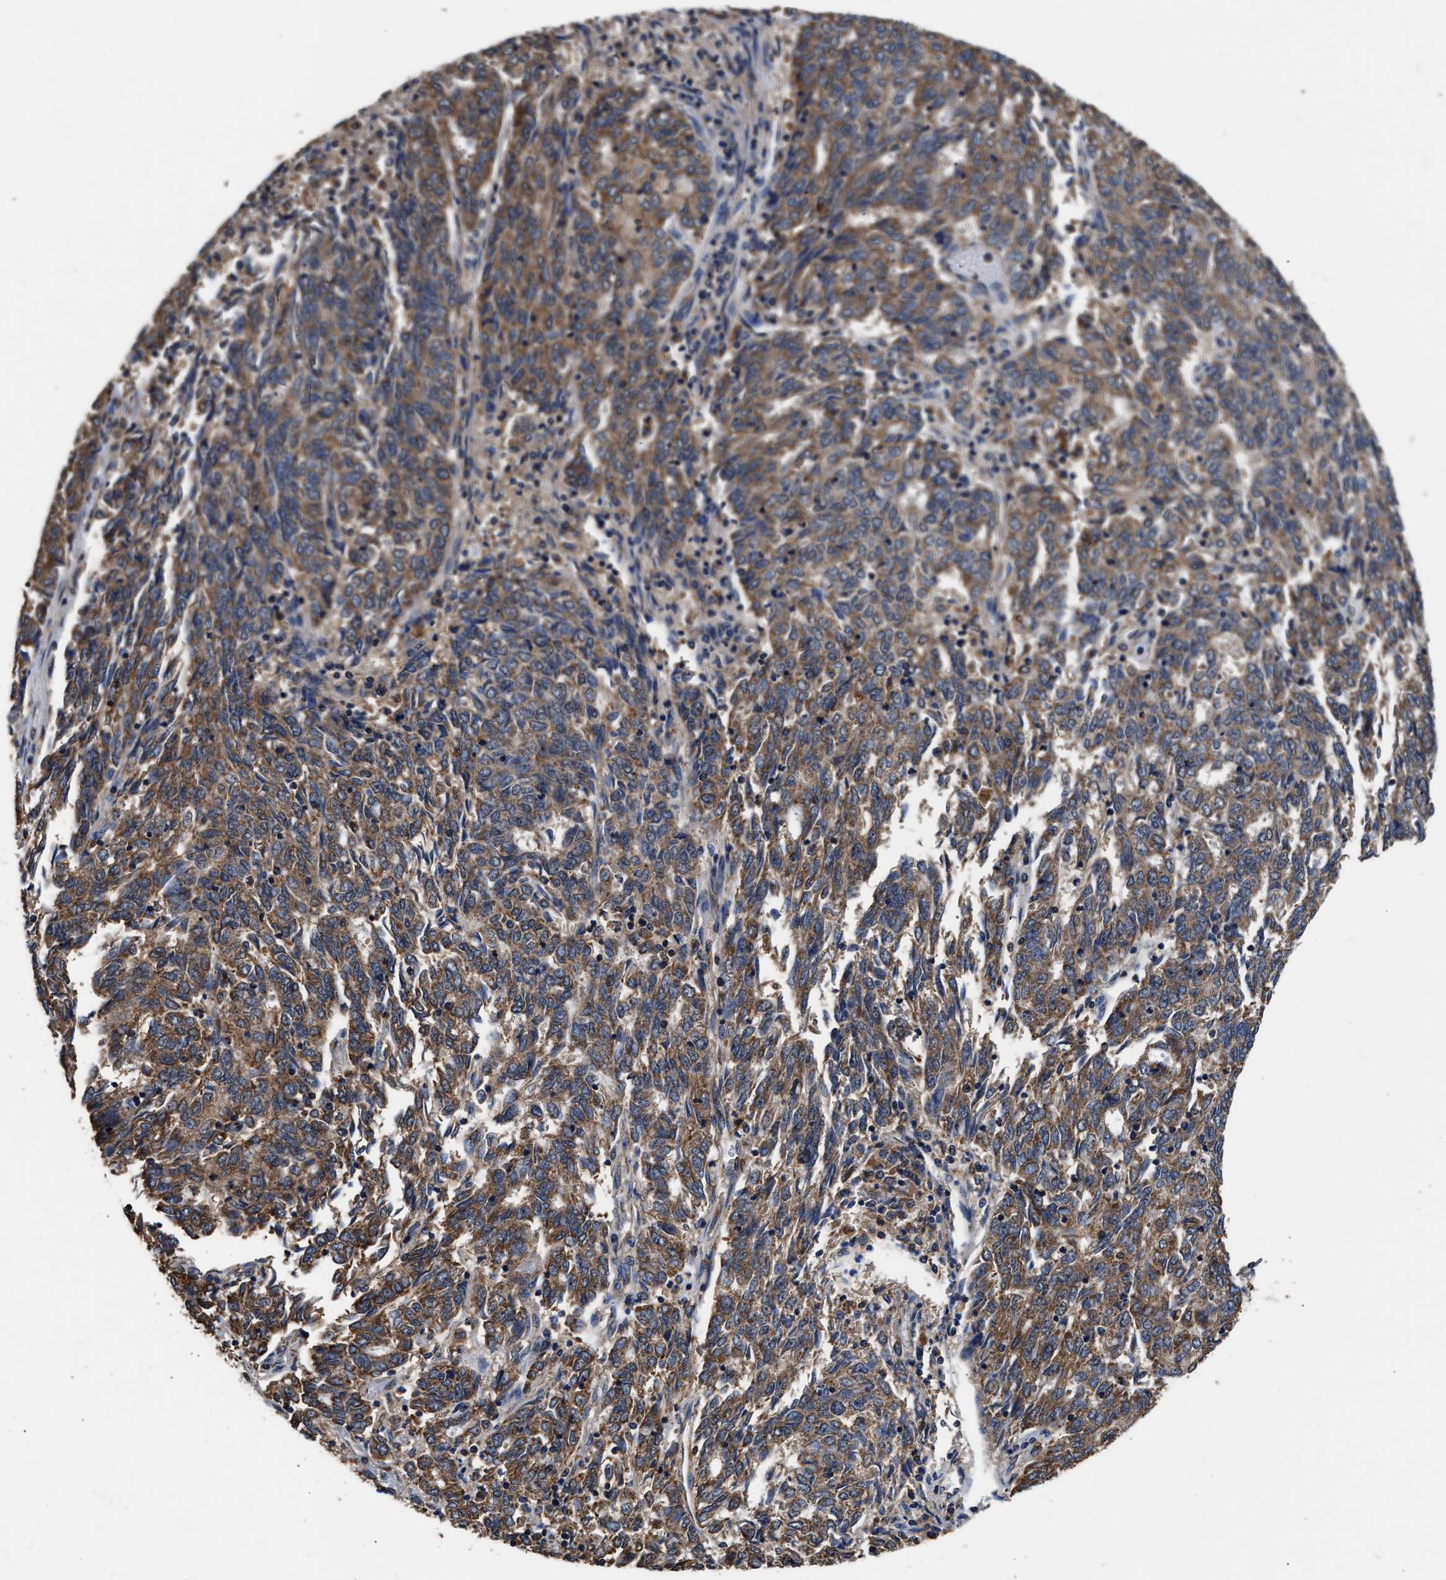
{"staining": {"intensity": "moderate", "quantity": ">75%", "location": "cytoplasmic/membranous"}, "tissue": "endometrial cancer", "cell_type": "Tumor cells", "image_type": "cancer", "snomed": [{"axis": "morphology", "description": "Adenocarcinoma, NOS"}, {"axis": "topography", "description": "Endometrium"}], "caption": "The histopathology image shows immunohistochemical staining of adenocarcinoma (endometrial). There is moderate cytoplasmic/membranous expression is appreciated in about >75% of tumor cells.", "gene": "ACLY", "patient": {"sex": "female", "age": 80}}